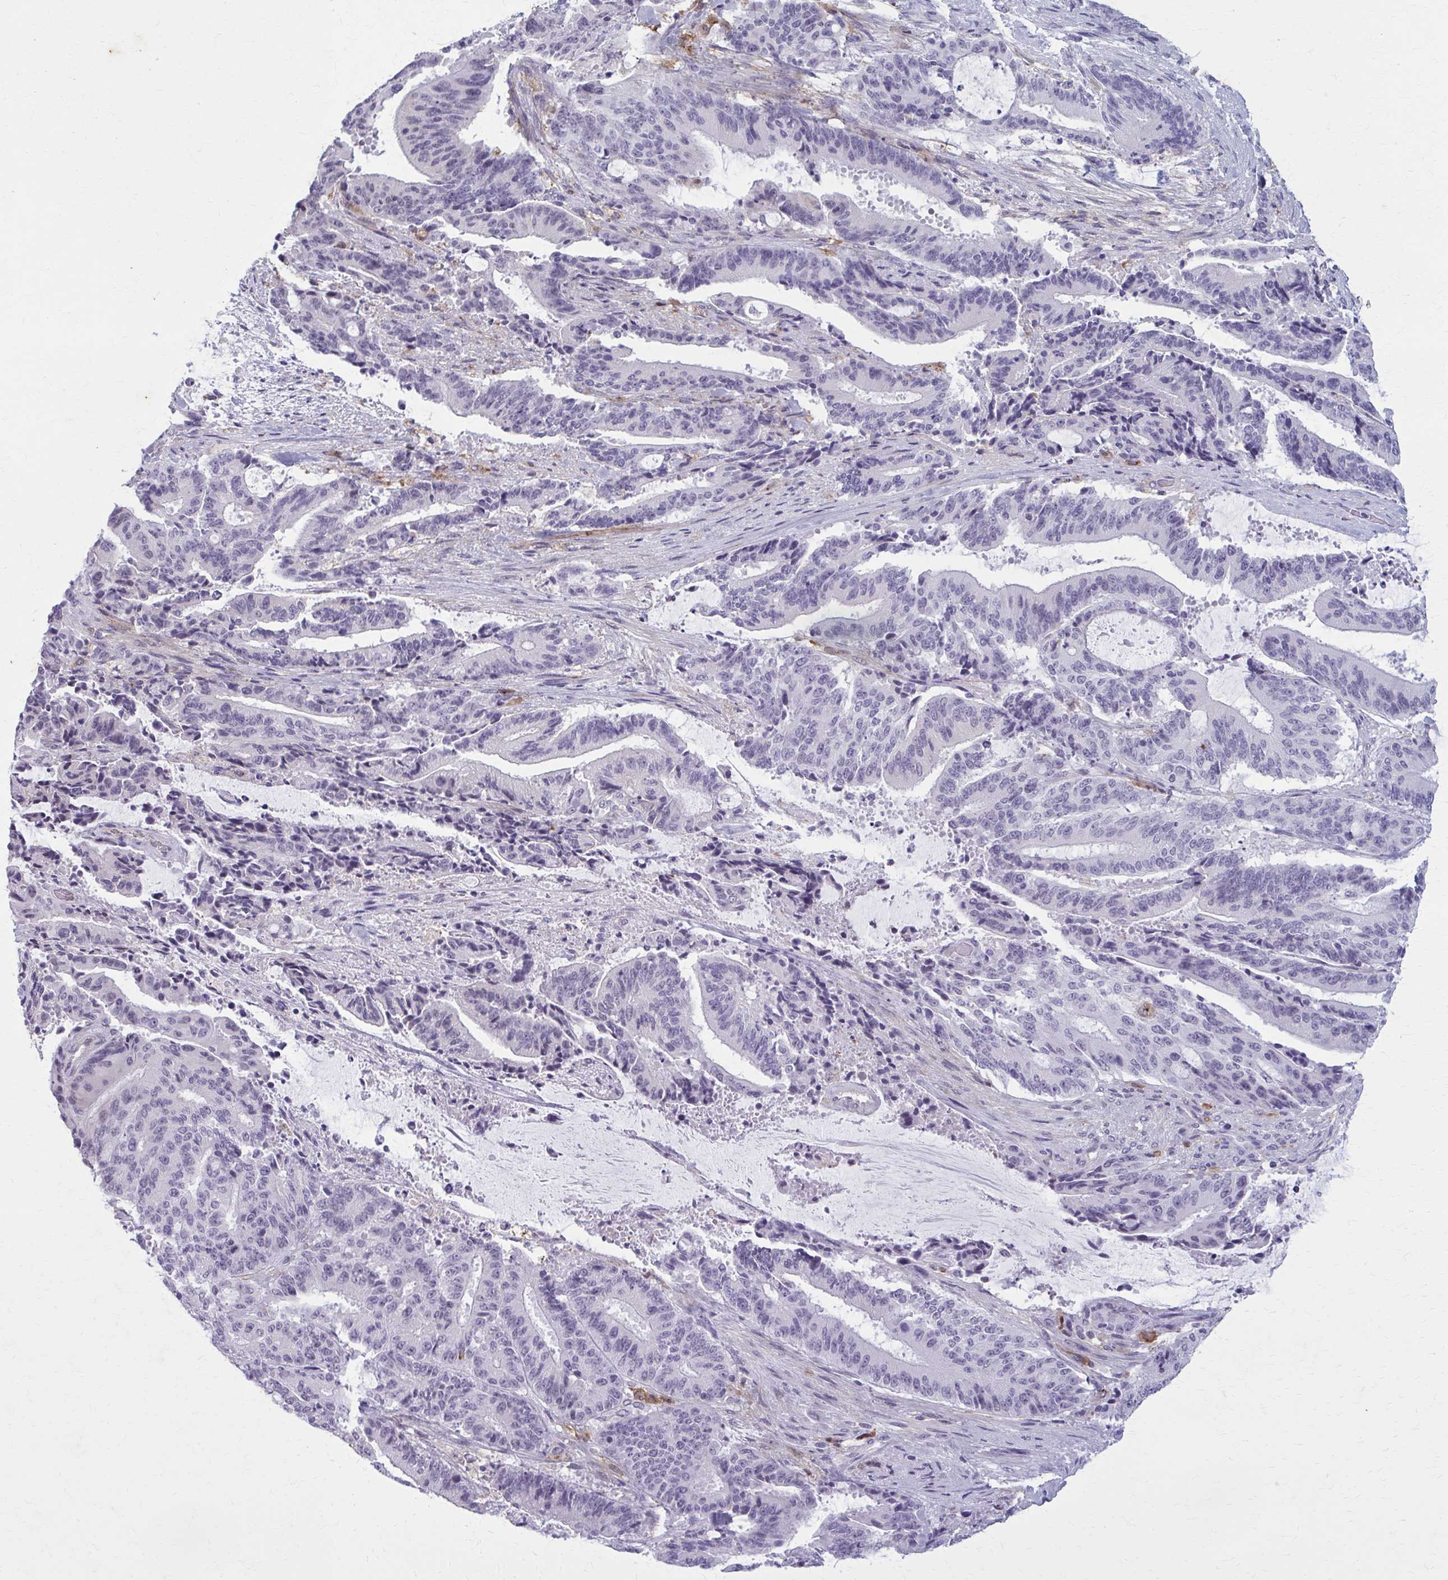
{"staining": {"intensity": "negative", "quantity": "none", "location": "none"}, "tissue": "liver cancer", "cell_type": "Tumor cells", "image_type": "cancer", "snomed": [{"axis": "morphology", "description": "Normal tissue, NOS"}, {"axis": "morphology", "description": "Cholangiocarcinoma"}, {"axis": "topography", "description": "Liver"}, {"axis": "topography", "description": "Peripheral nerve tissue"}], "caption": "Immunohistochemistry of human liver cancer (cholangiocarcinoma) reveals no positivity in tumor cells.", "gene": "CARD9", "patient": {"sex": "female", "age": 73}}